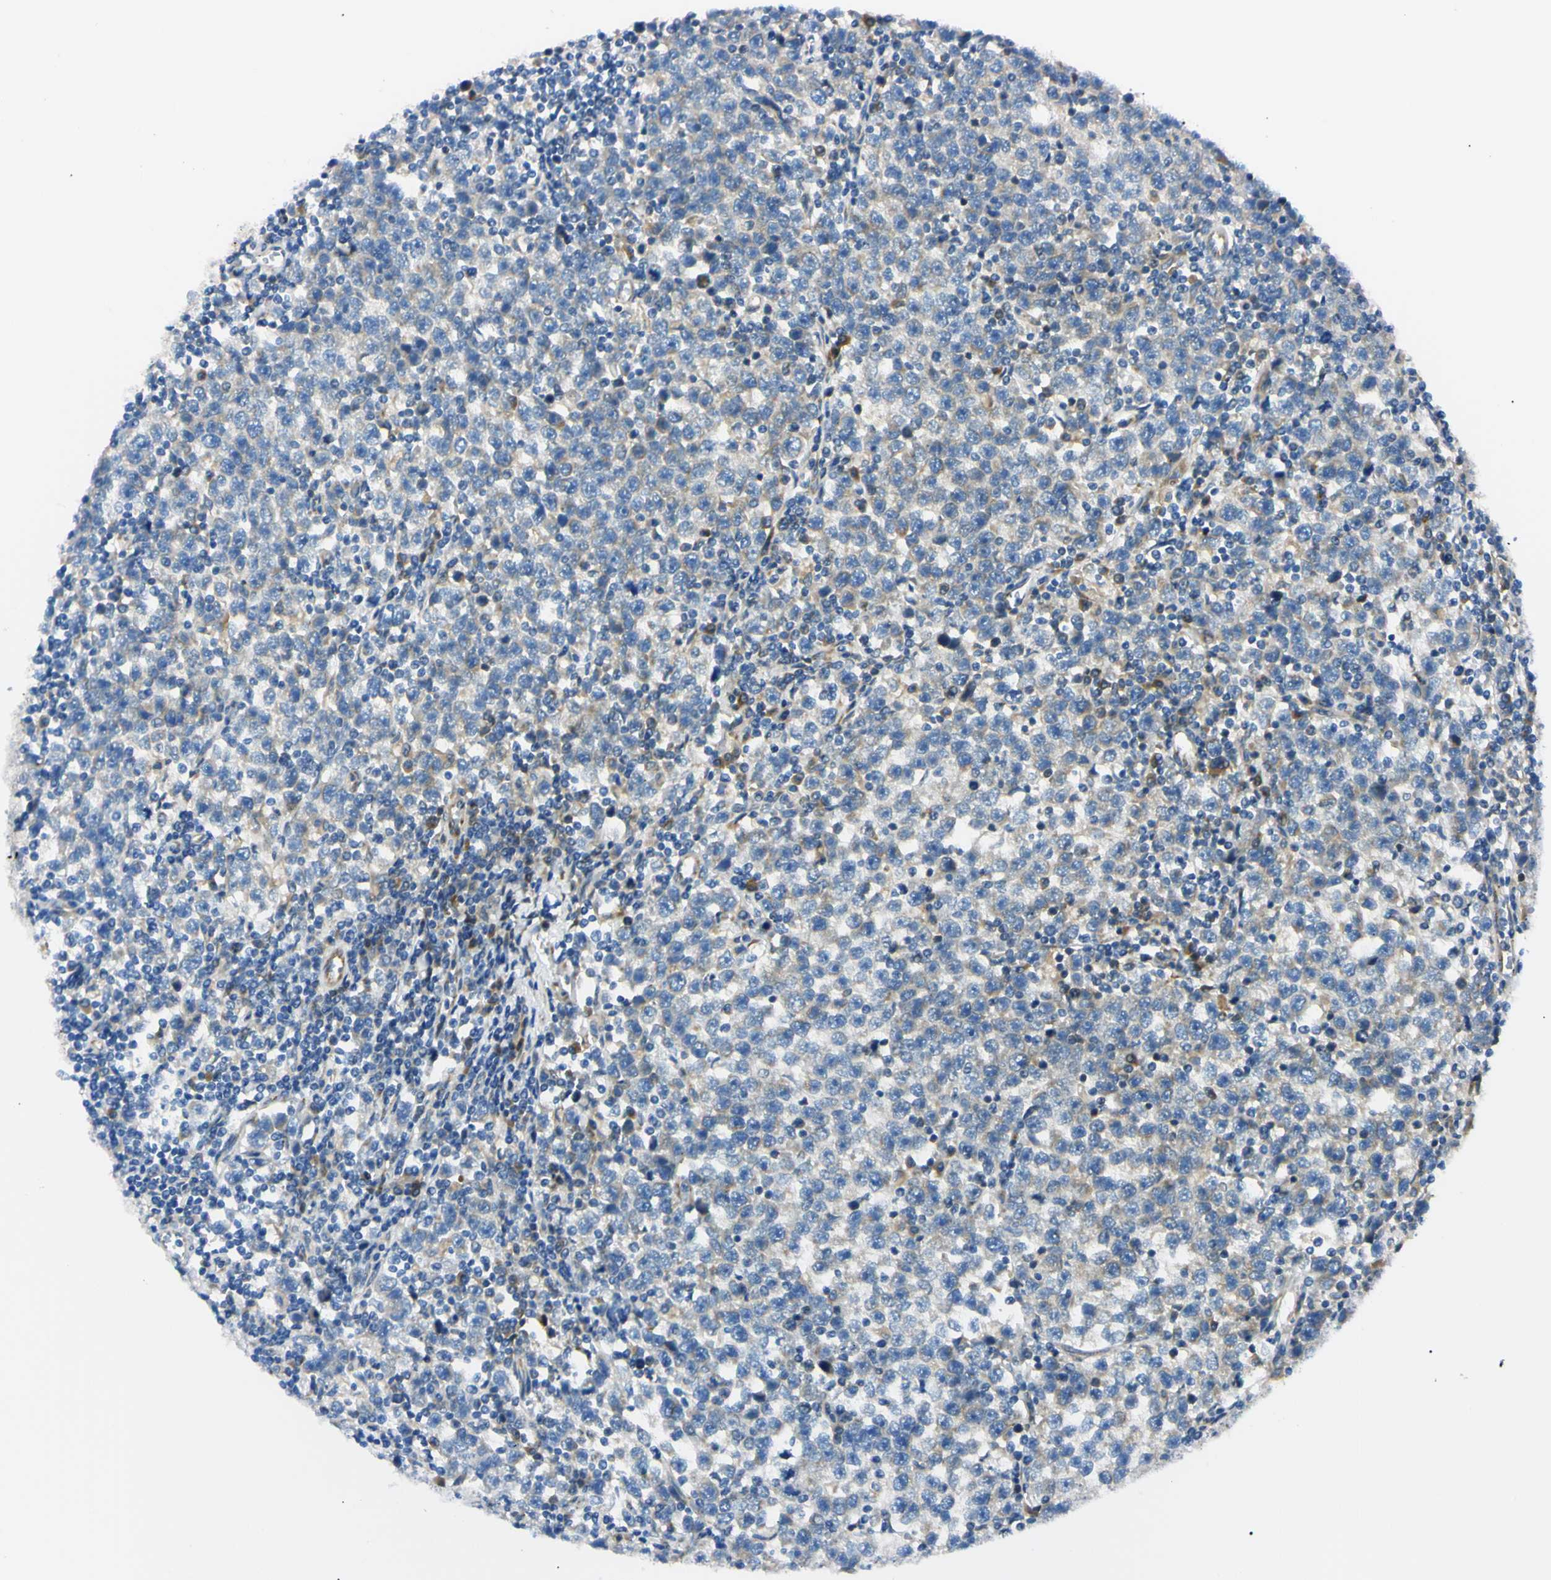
{"staining": {"intensity": "weak", "quantity": "25%-75%", "location": "cytoplasmic/membranous"}, "tissue": "testis cancer", "cell_type": "Tumor cells", "image_type": "cancer", "snomed": [{"axis": "morphology", "description": "Seminoma, NOS"}, {"axis": "topography", "description": "Testis"}], "caption": "Testis seminoma stained with immunohistochemistry (IHC) exhibits weak cytoplasmic/membranous staining in approximately 25%-75% of tumor cells. (DAB (3,3'-diaminobenzidine) = brown stain, brightfield microscopy at high magnification).", "gene": "IER3IP1", "patient": {"sex": "male", "age": 43}}